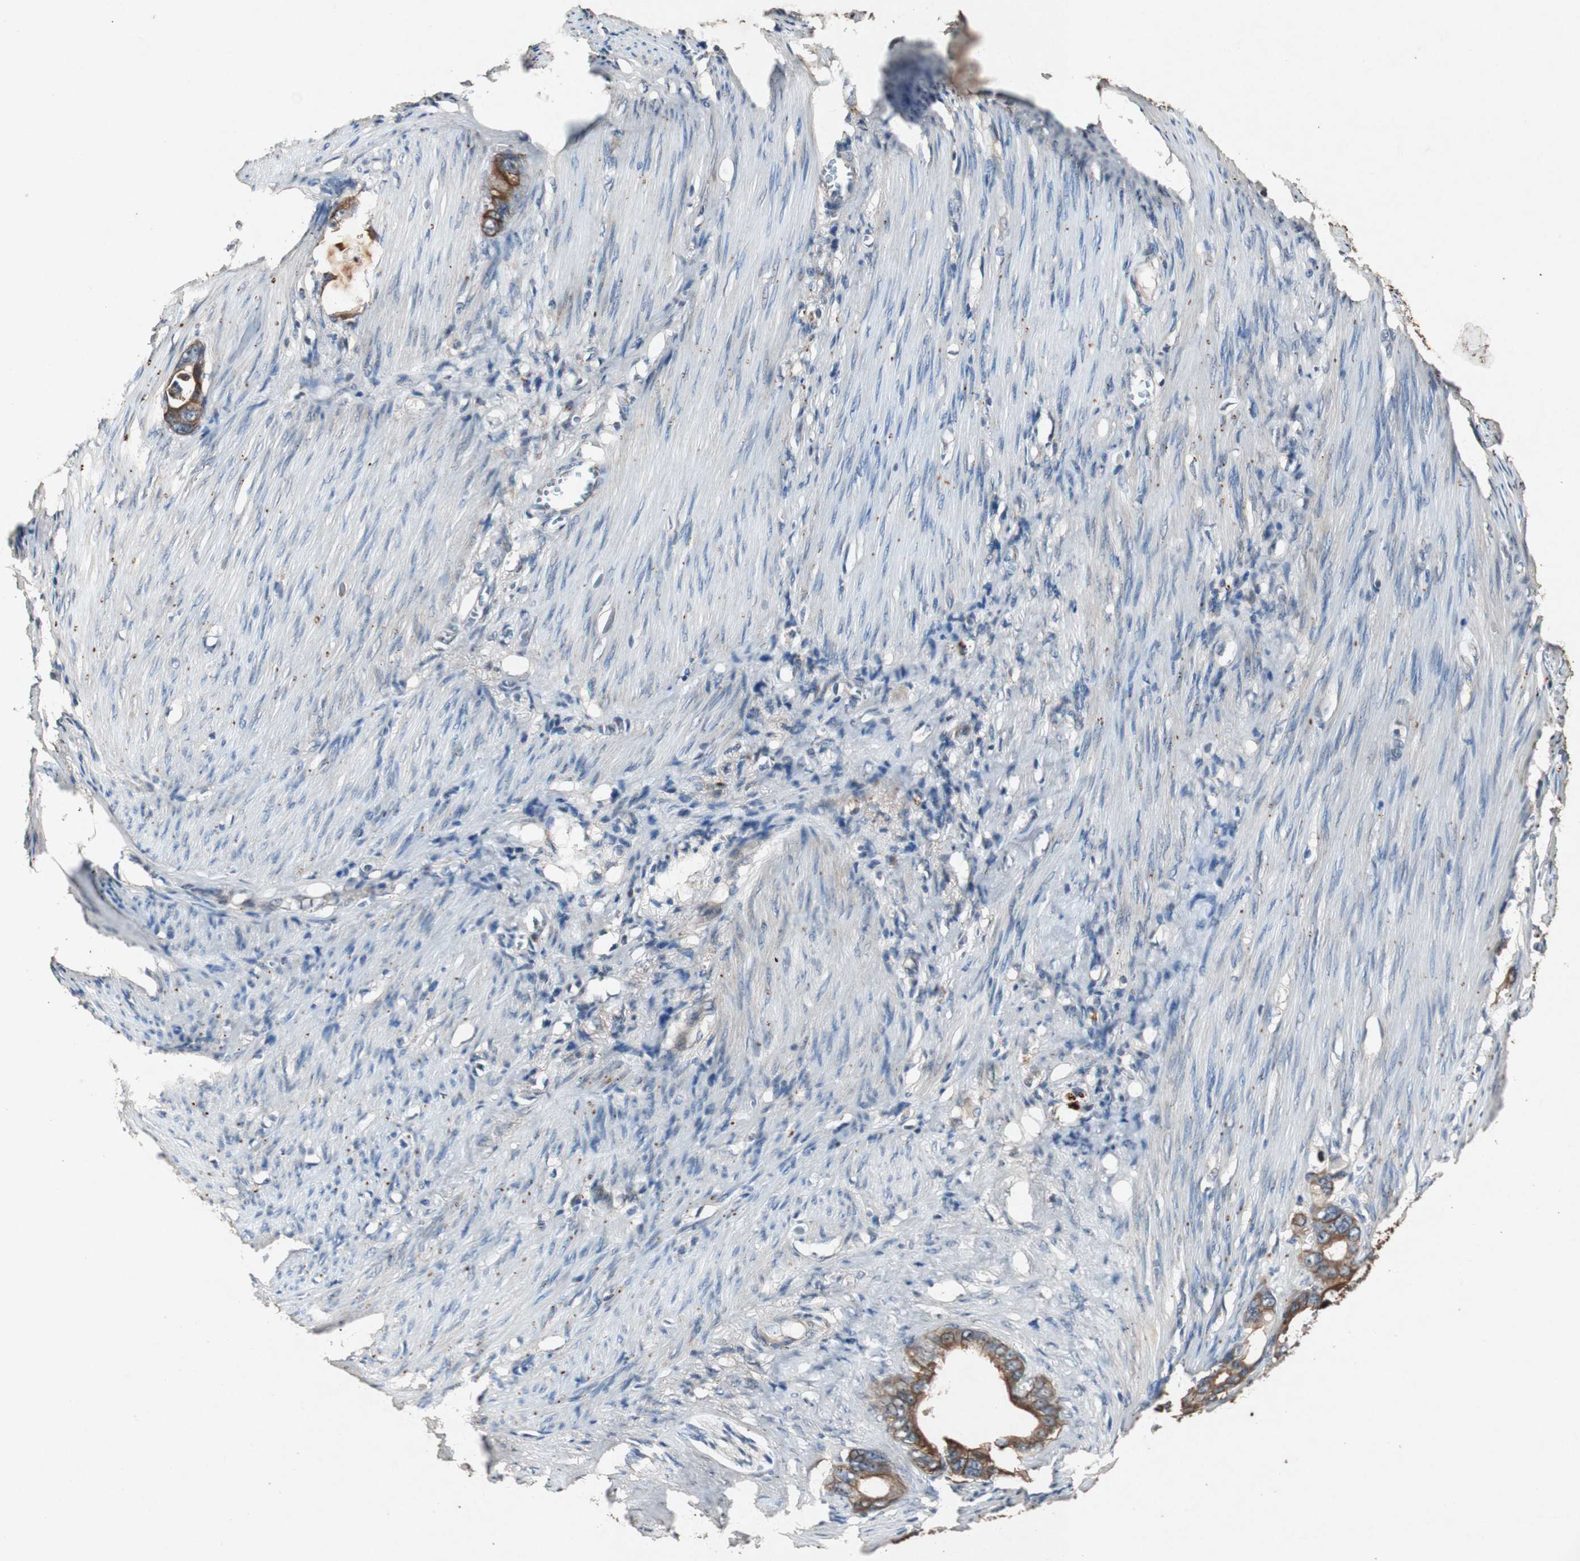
{"staining": {"intensity": "strong", "quantity": ">75%", "location": "cytoplasmic/membranous"}, "tissue": "stomach cancer", "cell_type": "Tumor cells", "image_type": "cancer", "snomed": [{"axis": "morphology", "description": "Adenocarcinoma, NOS"}, {"axis": "topography", "description": "Stomach"}], "caption": "Adenocarcinoma (stomach) stained for a protein (brown) displays strong cytoplasmic/membranous positive expression in approximately >75% of tumor cells.", "gene": "SLIT2", "patient": {"sex": "female", "age": 75}}